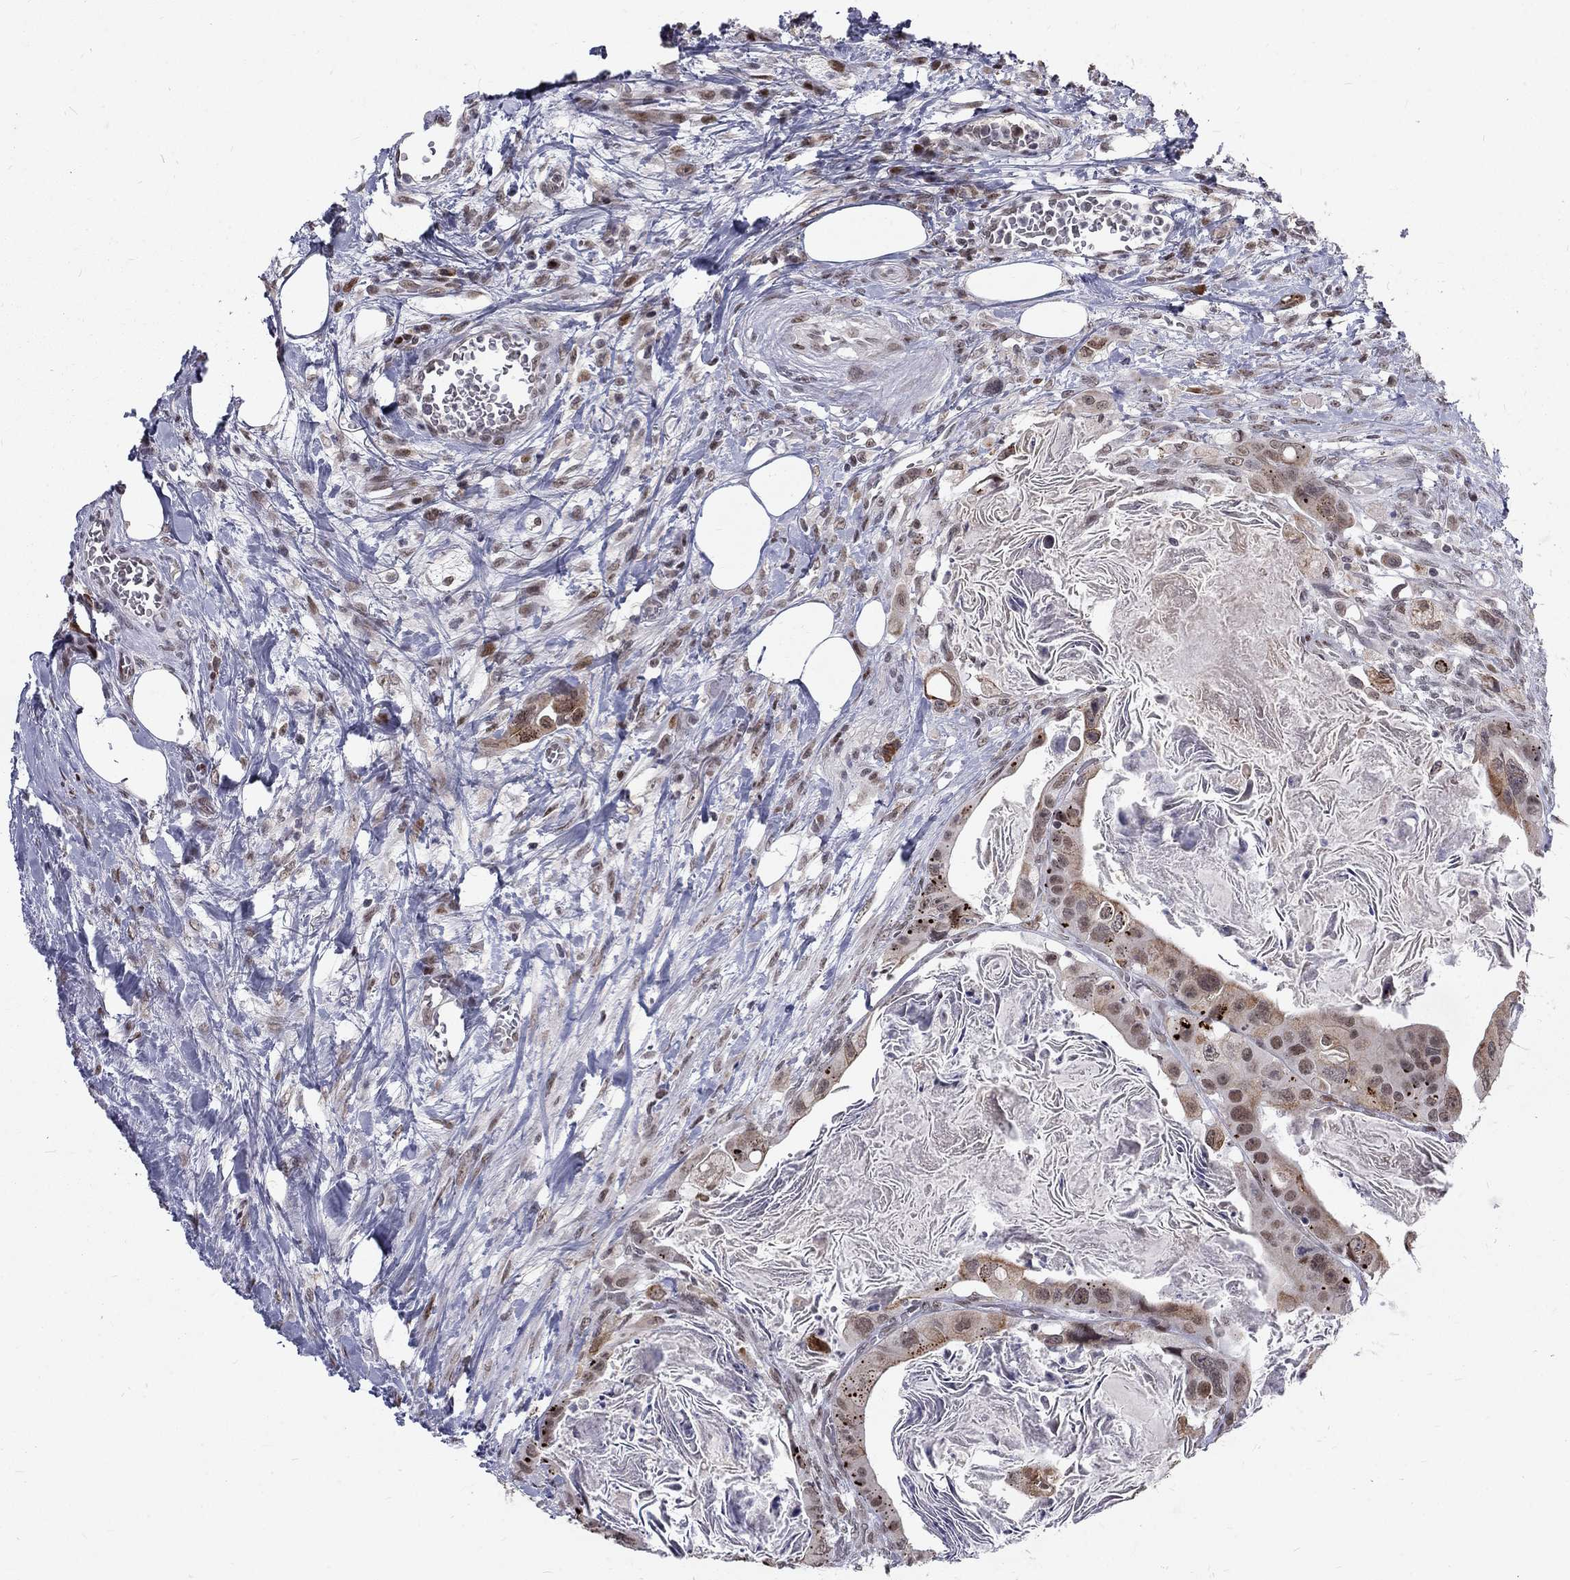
{"staining": {"intensity": "moderate", "quantity": "<25%", "location": "cytoplasmic/membranous,nuclear"}, "tissue": "colorectal cancer", "cell_type": "Tumor cells", "image_type": "cancer", "snomed": [{"axis": "morphology", "description": "Adenocarcinoma, NOS"}, {"axis": "topography", "description": "Rectum"}], "caption": "Immunohistochemistry photomicrograph of neoplastic tissue: colorectal cancer (adenocarcinoma) stained using immunohistochemistry (IHC) displays low levels of moderate protein expression localized specifically in the cytoplasmic/membranous and nuclear of tumor cells, appearing as a cytoplasmic/membranous and nuclear brown color.", "gene": "TCEAL1", "patient": {"sex": "male", "age": 64}}